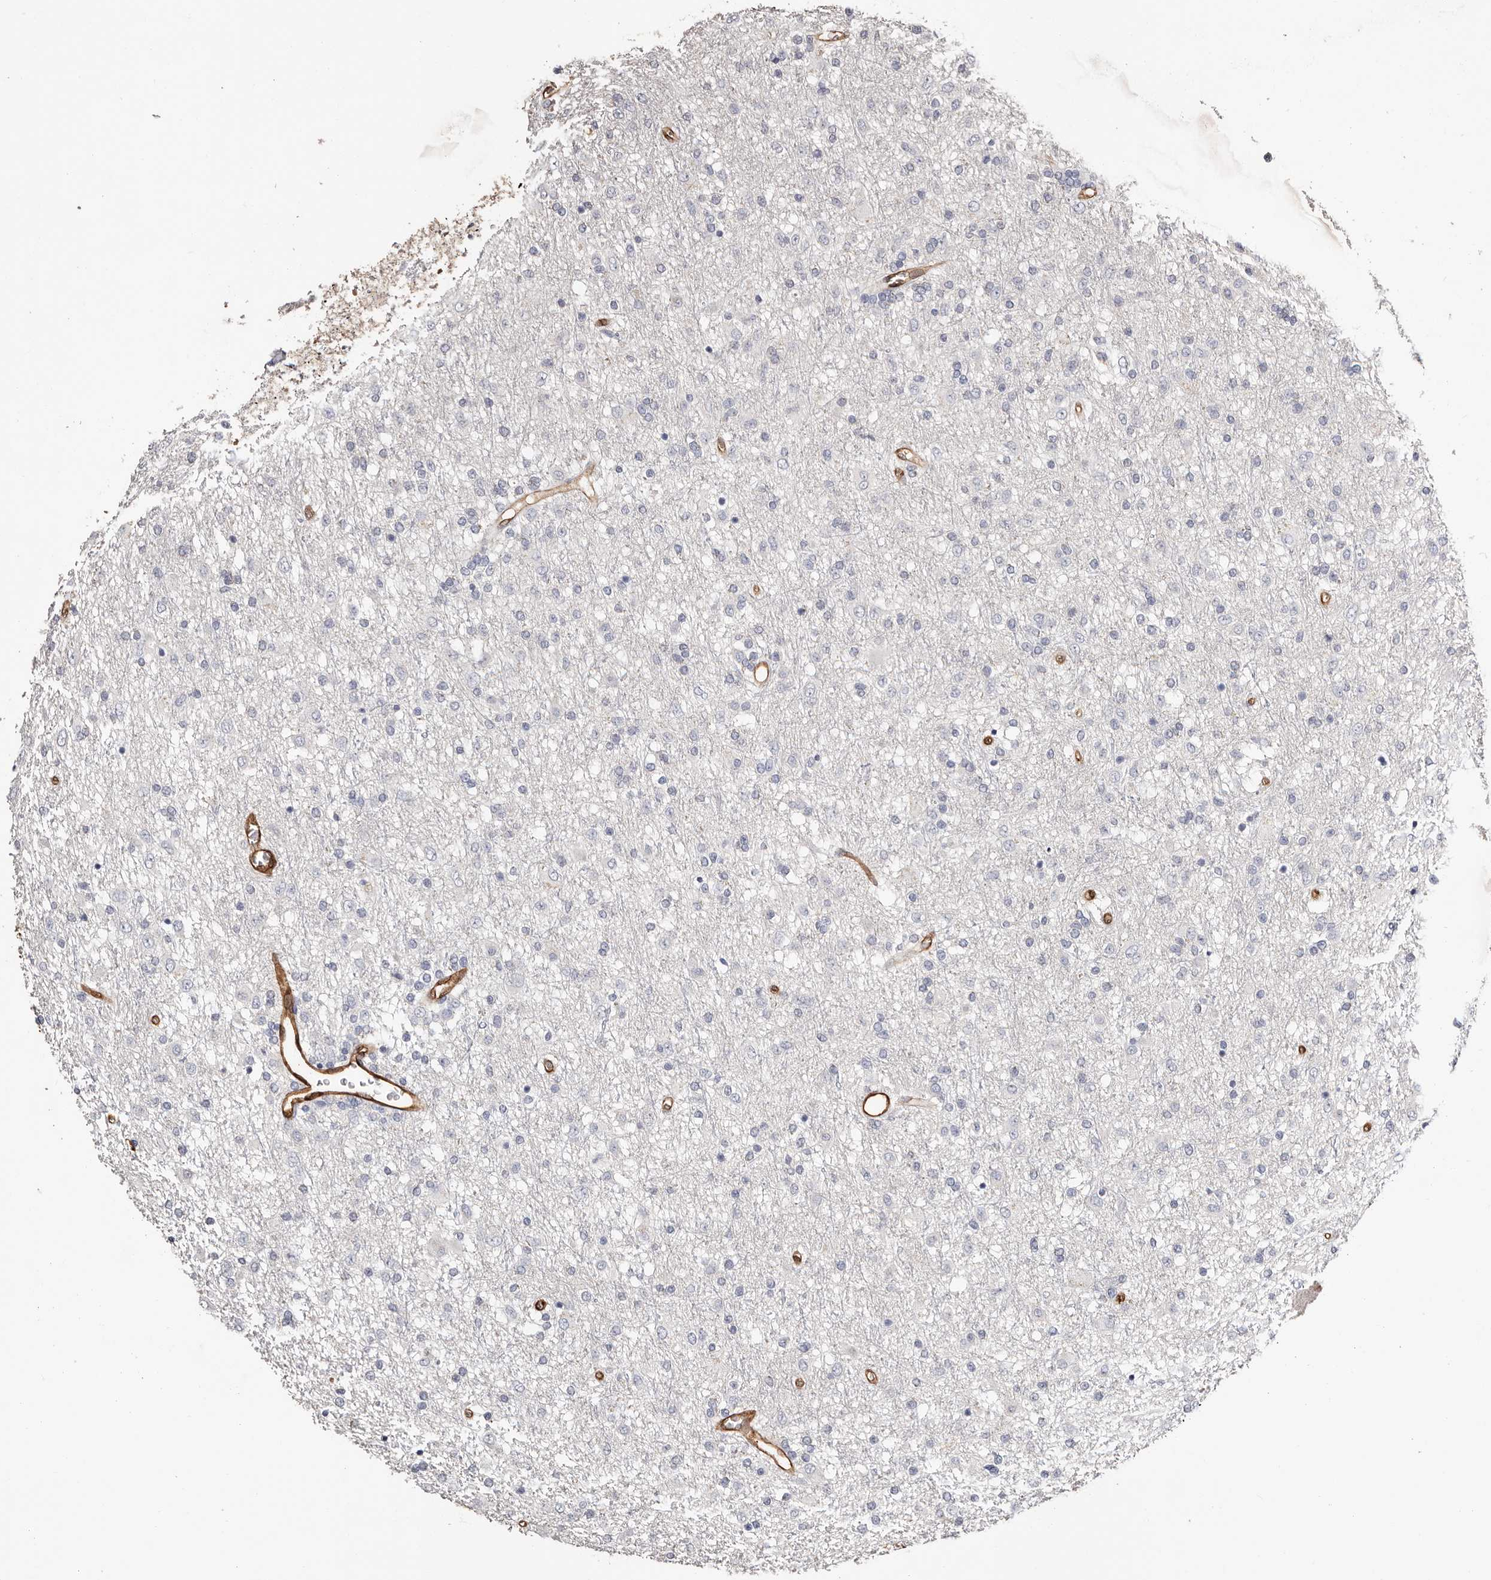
{"staining": {"intensity": "negative", "quantity": "none", "location": "none"}, "tissue": "glioma", "cell_type": "Tumor cells", "image_type": "cancer", "snomed": [{"axis": "morphology", "description": "Glioma, malignant, Low grade"}, {"axis": "topography", "description": "Brain"}], "caption": "High magnification brightfield microscopy of glioma stained with DAB (3,3'-diaminobenzidine) (brown) and counterstained with hematoxylin (blue): tumor cells show no significant expression.", "gene": "TGM2", "patient": {"sex": "male", "age": 65}}